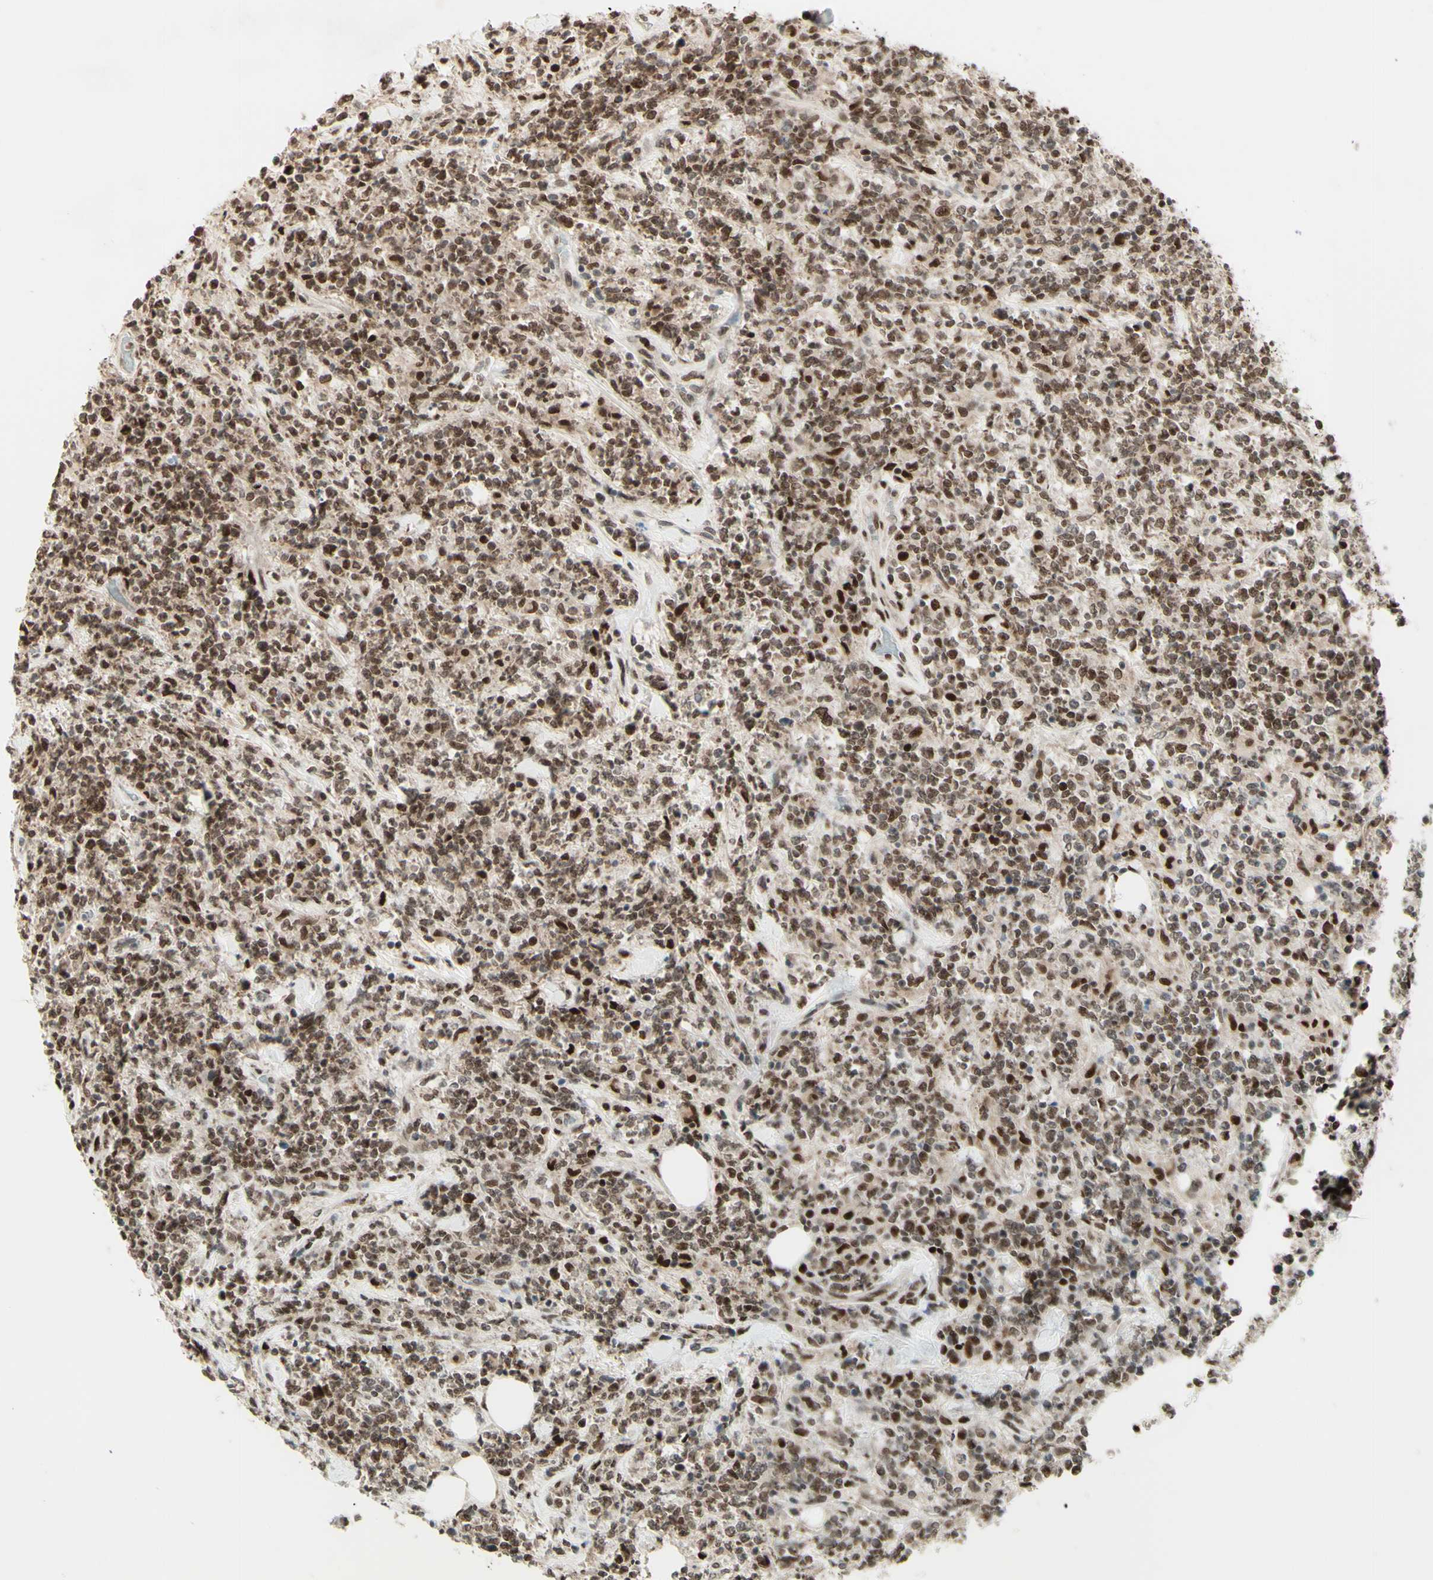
{"staining": {"intensity": "moderate", "quantity": ">75%", "location": "nuclear"}, "tissue": "lymphoma", "cell_type": "Tumor cells", "image_type": "cancer", "snomed": [{"axis": "morphology", "description": "Malignant lymphoma, non-Hodgkin's type, High grade"}, {"axis": "topography", "description": "Soft tissue"}], "caption": "An image of human malignant lymphoma, non-Hodgkin's type (high-grade) stained for a protein displays moderate nuclear brown staining in tumor cells.", "gene": "NR3C1", "patient": {"sex": "male", "age": 18}}